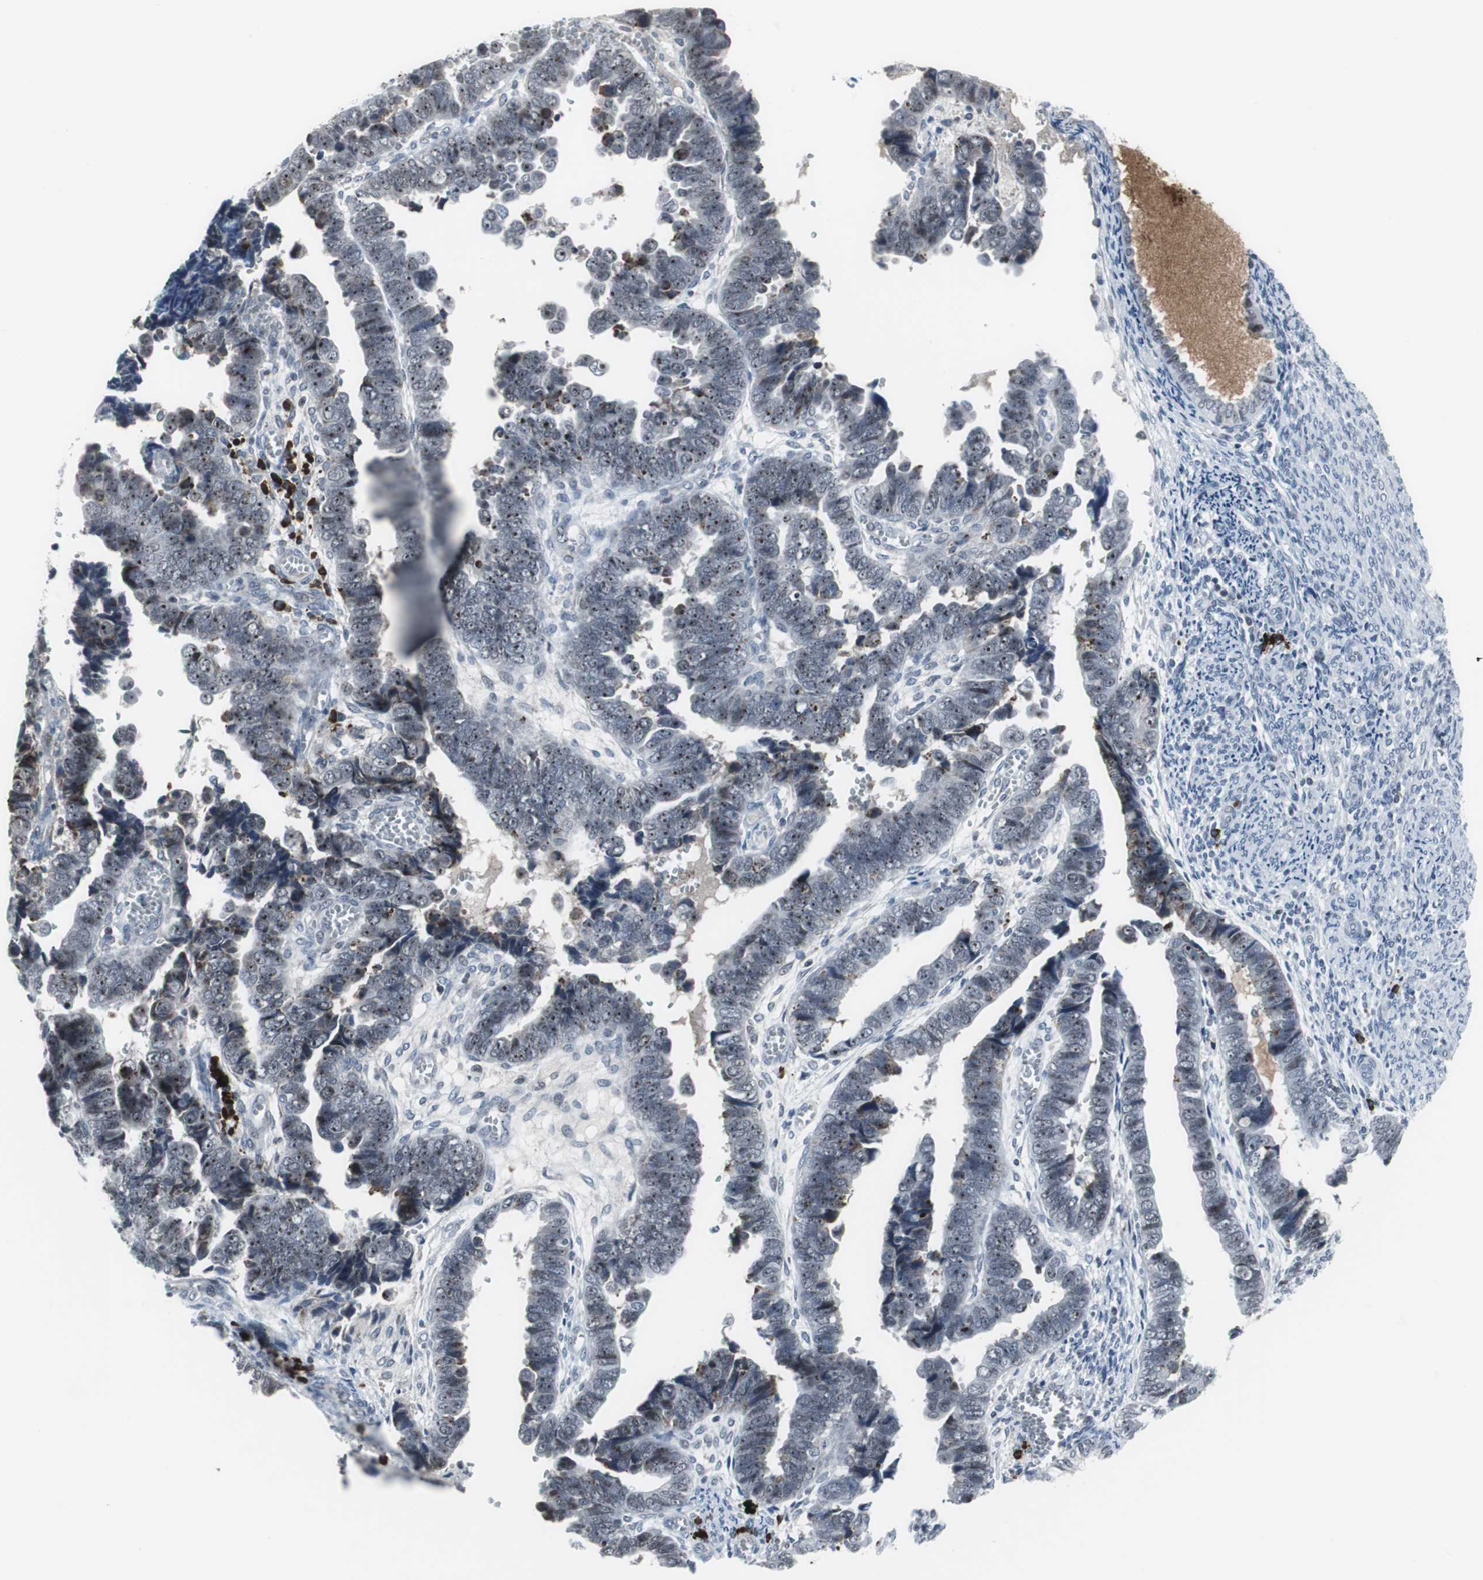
{"staining": {"intensity": "moderate", "quantity": ">75%", "location": "nuclear"}, "tissue": "endometrial cancer", "cell_type": "Tumor cells", "image_type": "cancer", "snomed": [{"axis": "morphology", "description": "Adenocarcinoma, NOS"}, {"axis": "topography", "description": "Endometrium"}], "caption": "Adenocarcinoma (endometrial) stained for a protein (brown) shows moderate nuclear positive expression in approximately >75% of tumor cells.", "gene": "DOK1", "patient": {"sex": "female", "age": 75}}